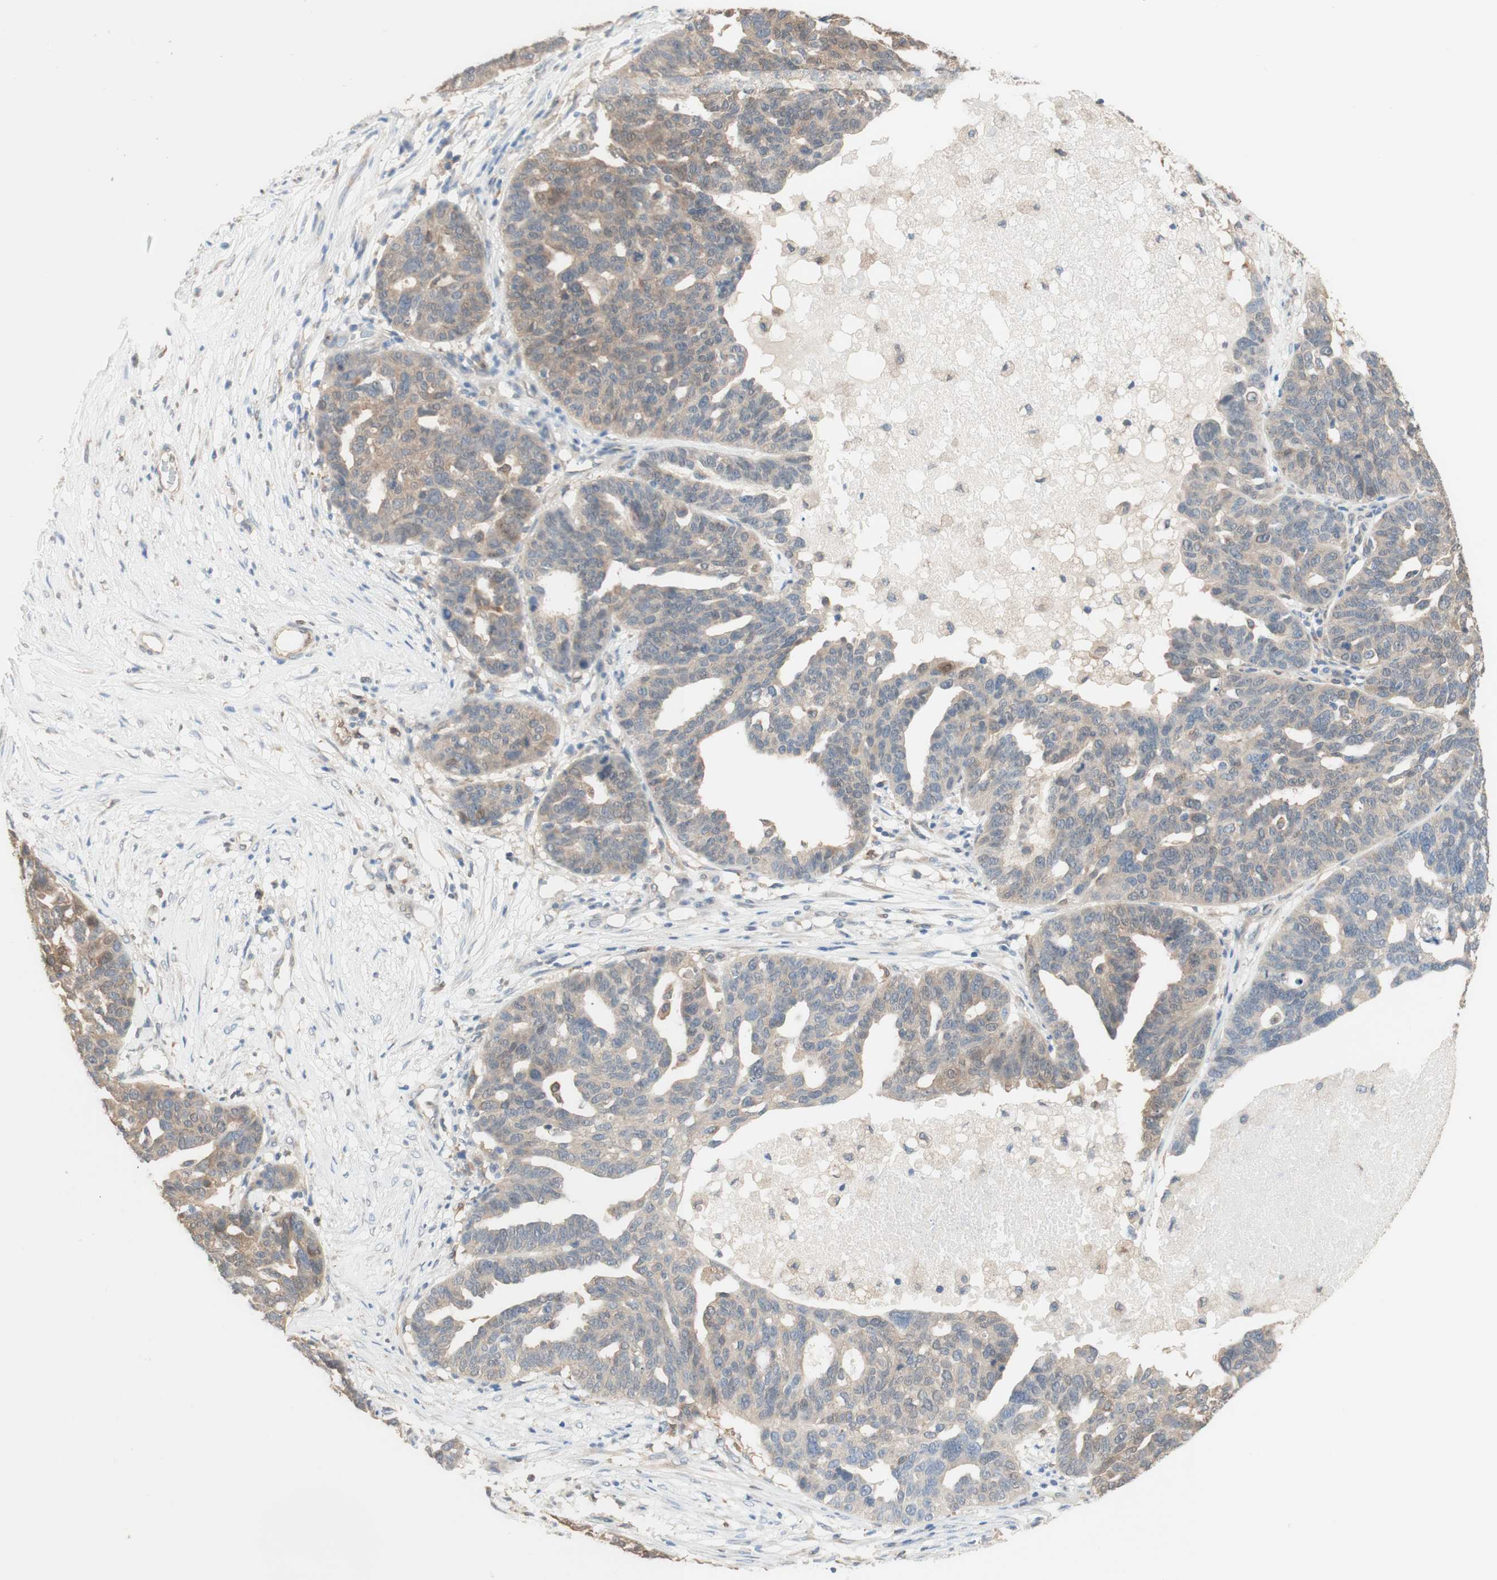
{"staining": {"intensity": "weak", "quantity": "25%-75%", "location": "cytoplasmic/membranous"}, "tissue": "ovarian cancer", "cell_type": "Tumor cells", "image_type": "cancer", "snomed": [{"axis": "morphology", "description": "Cystadenocarcinoma, serous, NOS"}, {"axis": "topography", "description": "Ovary"}], "caption": "Serous cystadenocarcinoma (ovarian) stained for a protein (brown) exhibits weak cytoplasmic/membranous positive staining in about 25%-75% of tumor cells.", "gene": "COMT", "patient": {"sex": "female", "age": 59}}